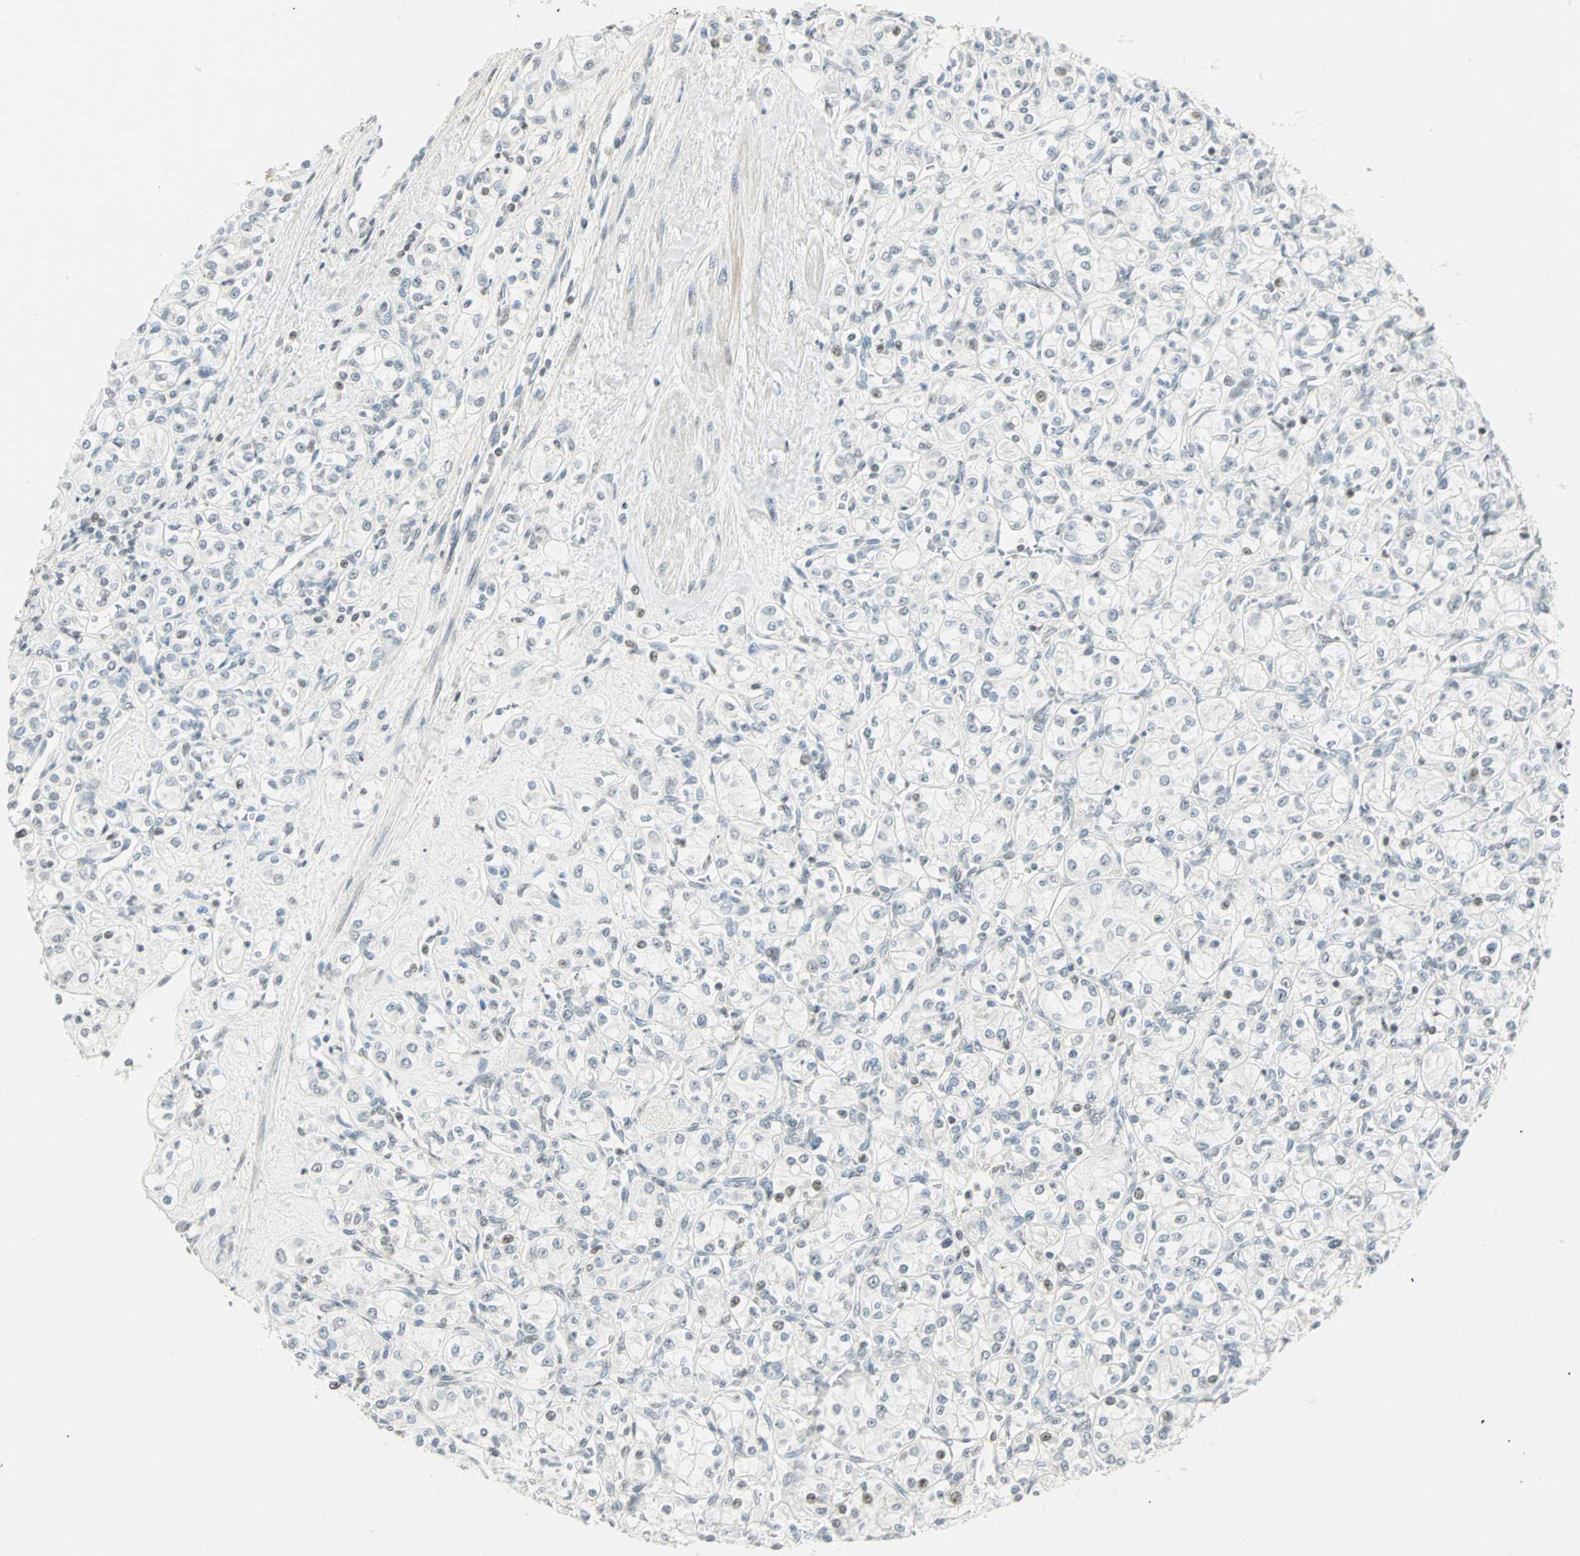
{"staining": {"intensity": "weak", "quantity": "<25%", "location": "nuclear"}, "tissue": "renal cancer", "cell_type": "Tumor cells", "image_type": "cancer", "snomed": [{"axis": "morphology", "description": "Adenocarcinoma, NOS"}, {"axis": "topography", "description": "Kidney"}], "caption": "Human adenocarcinoma (renal) stained for a protein using IHC demonstrates no staining in tumor cells.", "gene": "SMAD3", "patient": {"sex": "male", "age": 77}}